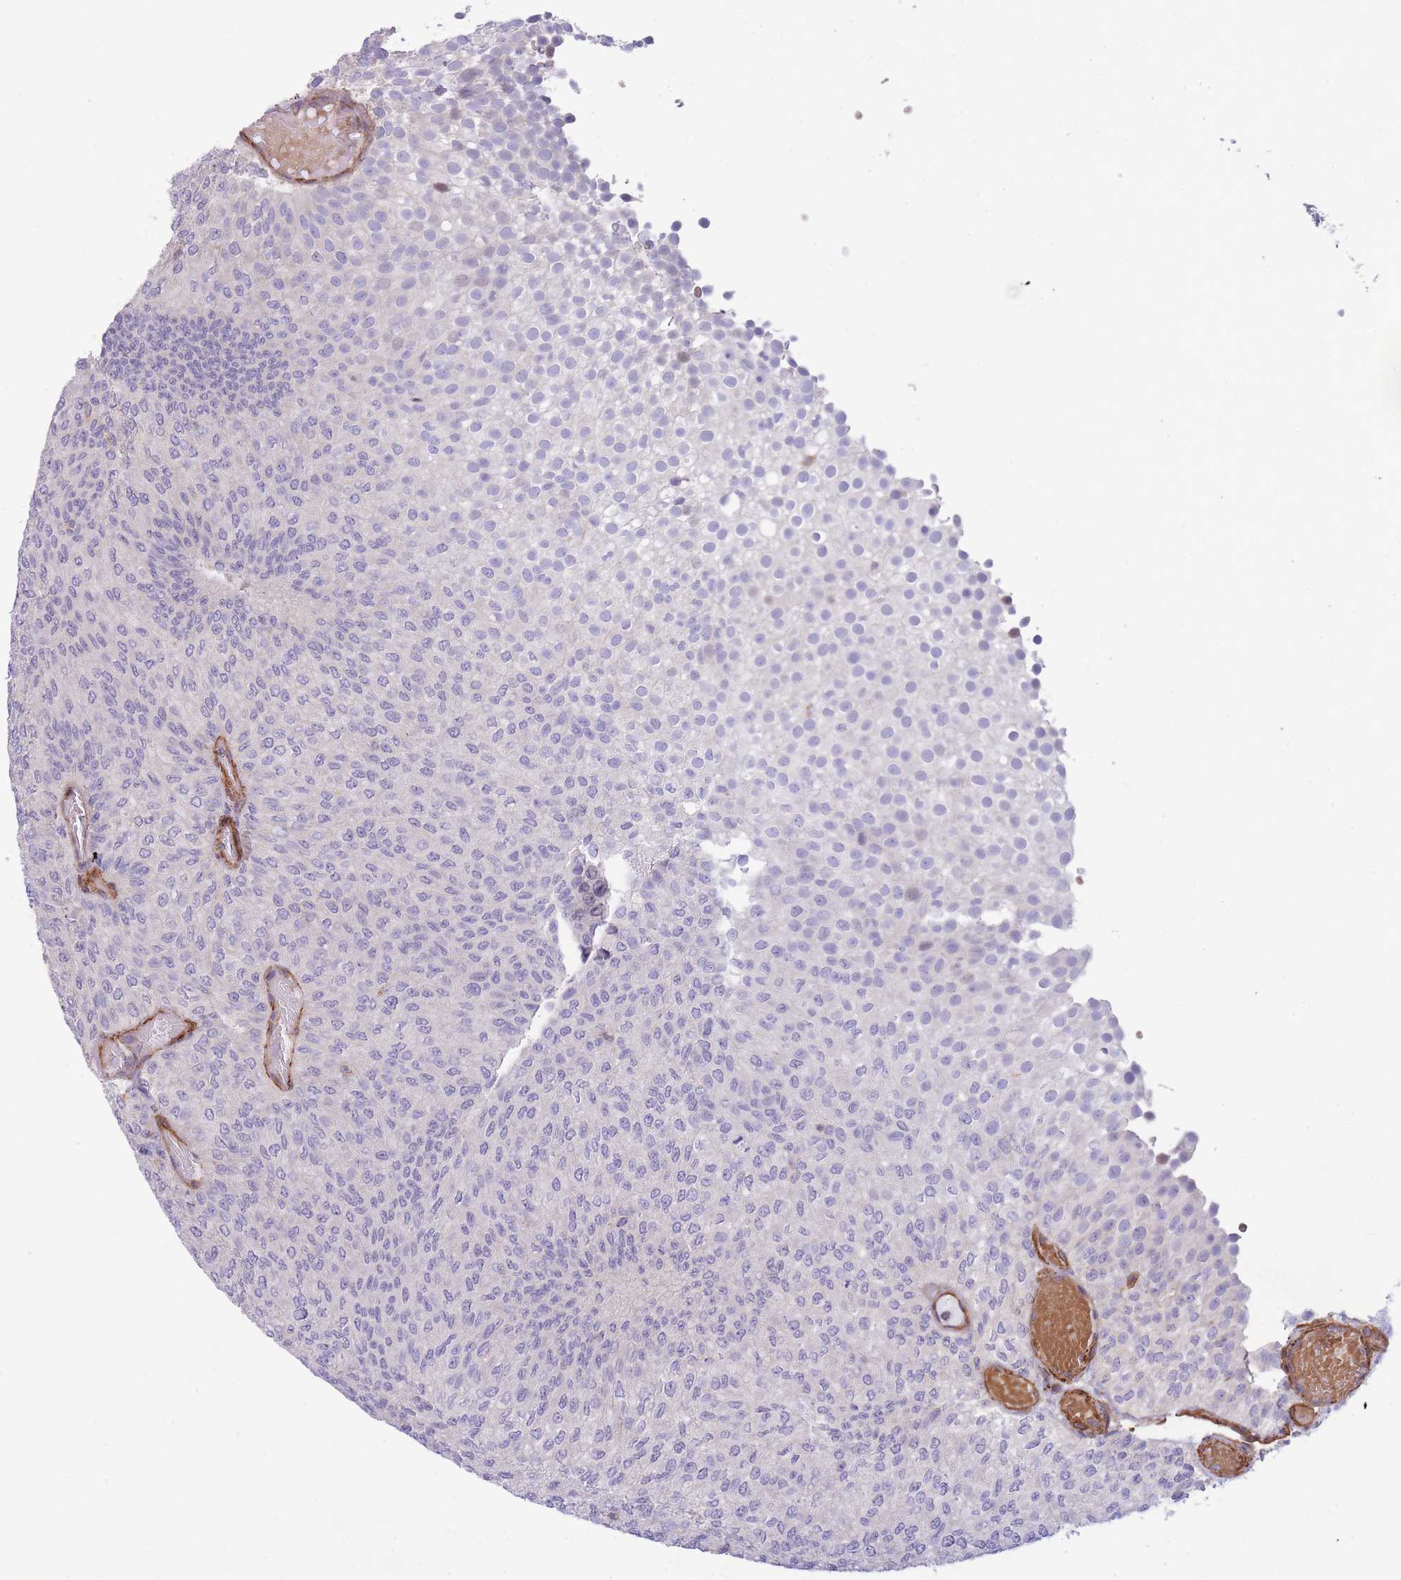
{"staining": {"intensity": "negative", "quantity": "none", "location": "none"}, "tissue": "urothelial cancer", "cell_type": "Tumor cells", "image_type": "cancer", "snomed": [{"axis": "morphology", "description": "Urothelial carcinoma, Low grade"}, {"axis": "topography", "description": "Urinary bladder"}], "caption": "This is an immunohistochemistry (IHC) histopathology image of urothelial cancer. There is no staining in tumor cells.", "gene": "CDC25B", "patient": {"sex": "male", "age": 78}}